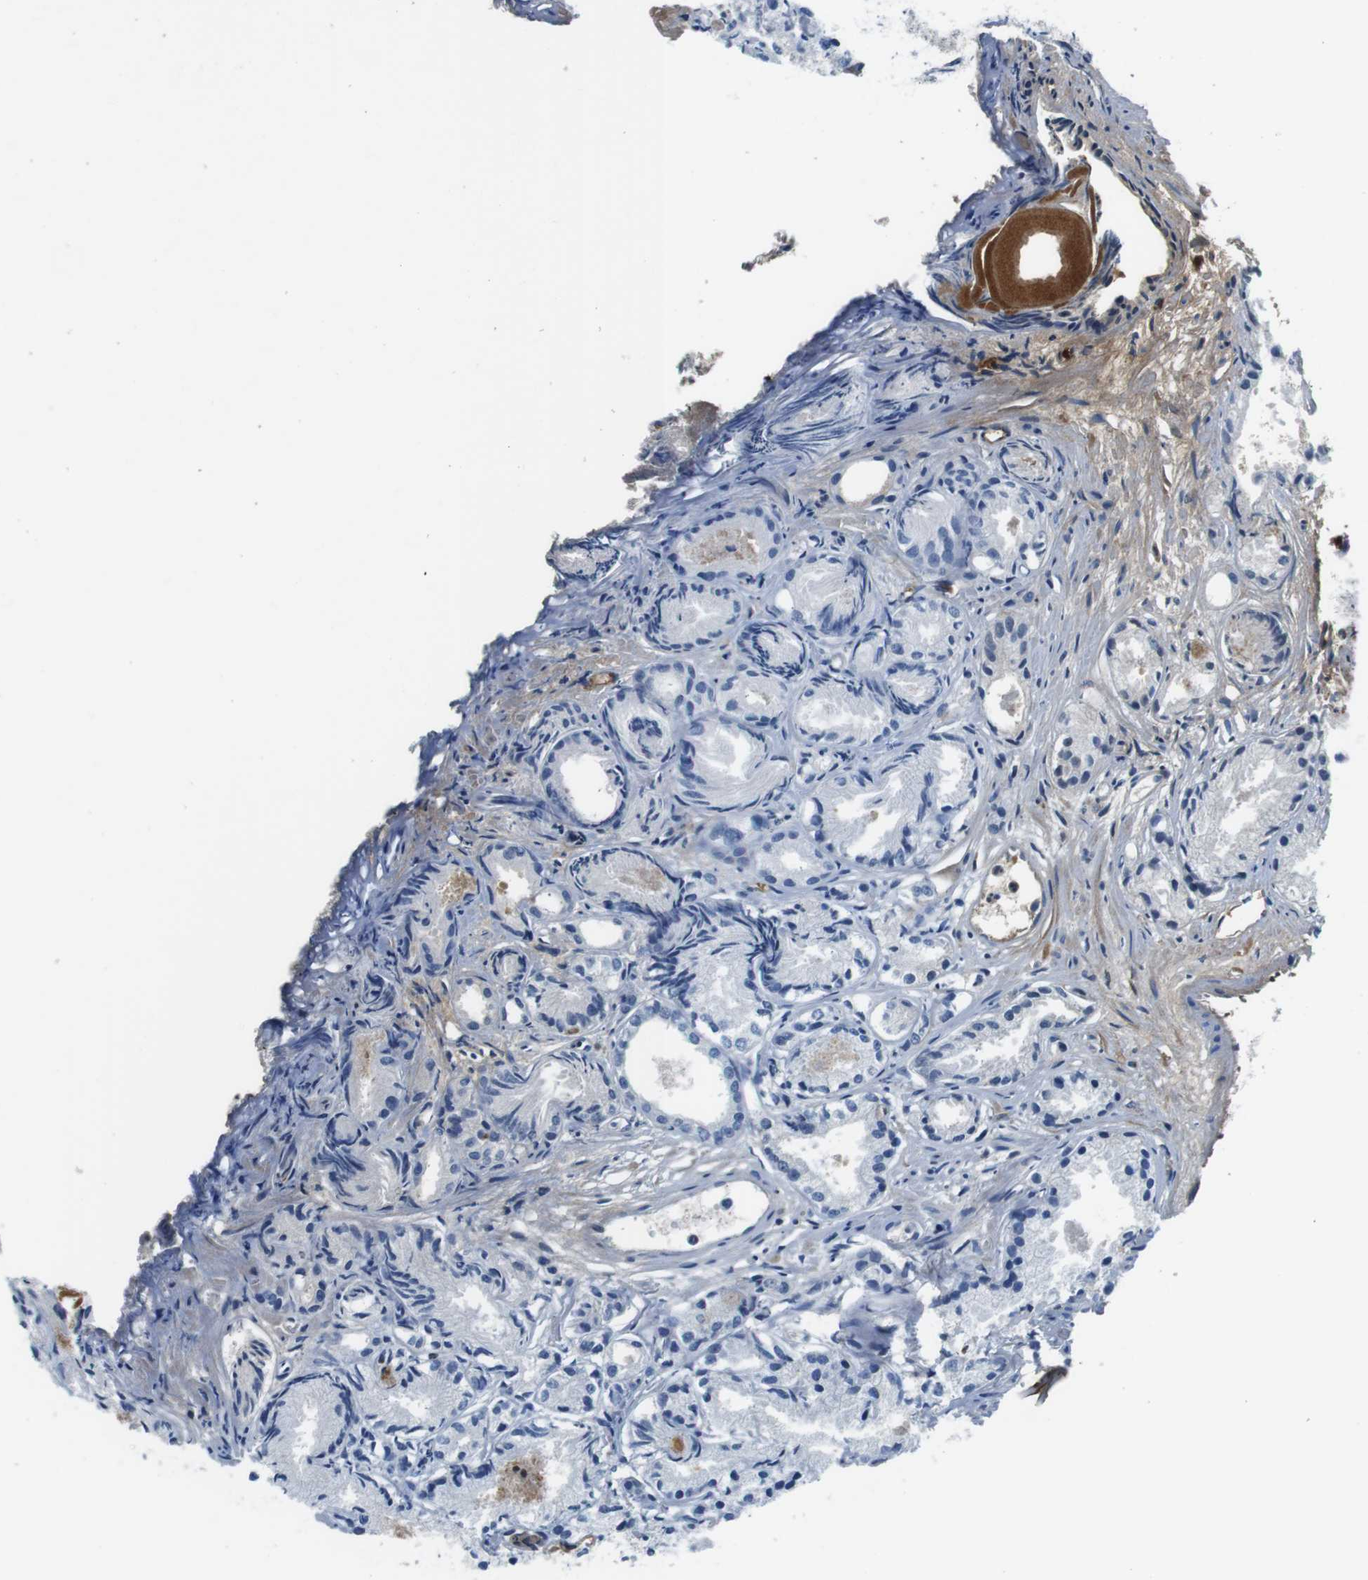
{"staining": {"intensity": "negative", "quantity": "none", "location": "none"}, "tissue": "prostate cancer", "cell_type": "Tumor cells", "image_type": "cancer", "snomed": [{"axis": "morphology", "description": "Adenocarcinoma, Low grade"}, {"axis": "topography", "description": "Prostate"}], "caption": "An immunohistochemistry (IHC) histopathology image of prostate low-grade adenocarcinoma is shown. There is no staining in tumor cells of prostate low-grade adenocarcinoma.", "gene": "IGKC", "patient": {"sex": "male", "age": 72}}